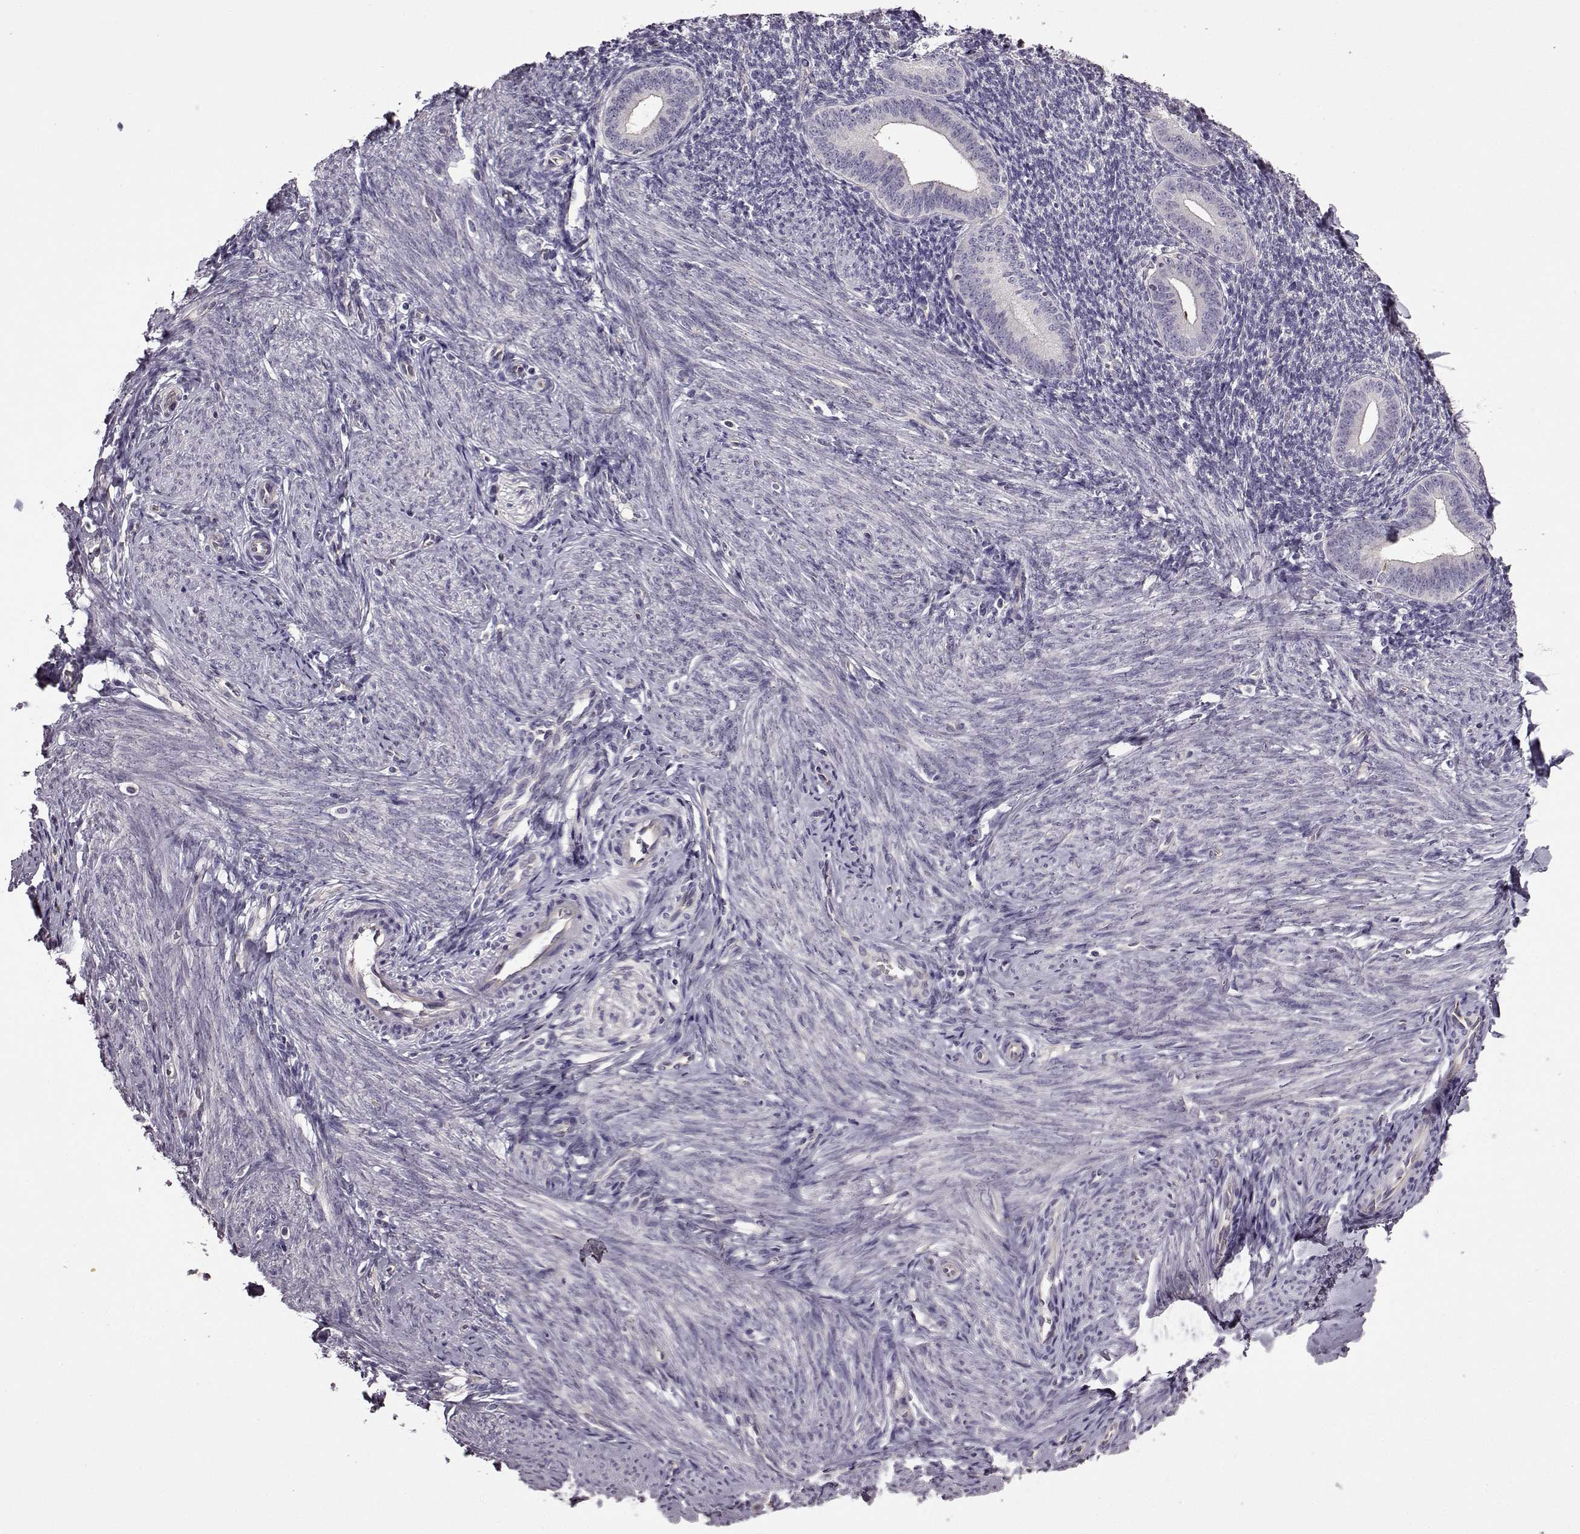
{"staining": {"intensity": "negative", "quantity": "none", "location": "none"}, "tissue": "endometrium", "cell_type": "Cells in endometrial stroma", "image_type": "normal", "snomed": [{"axis": "morphology", "description": "Normal tissue, NOS"}, {"axis": "topography", "description": "Endometrium"}], "caption": "DAB (3,3'-diaminobenzidine) immunohistochemical staining of benign endometrium reveals no significant staining in cells in endometrial stroma.", "gene": "EDDM3B", "patient": {"sex": "female", "age": 40}}